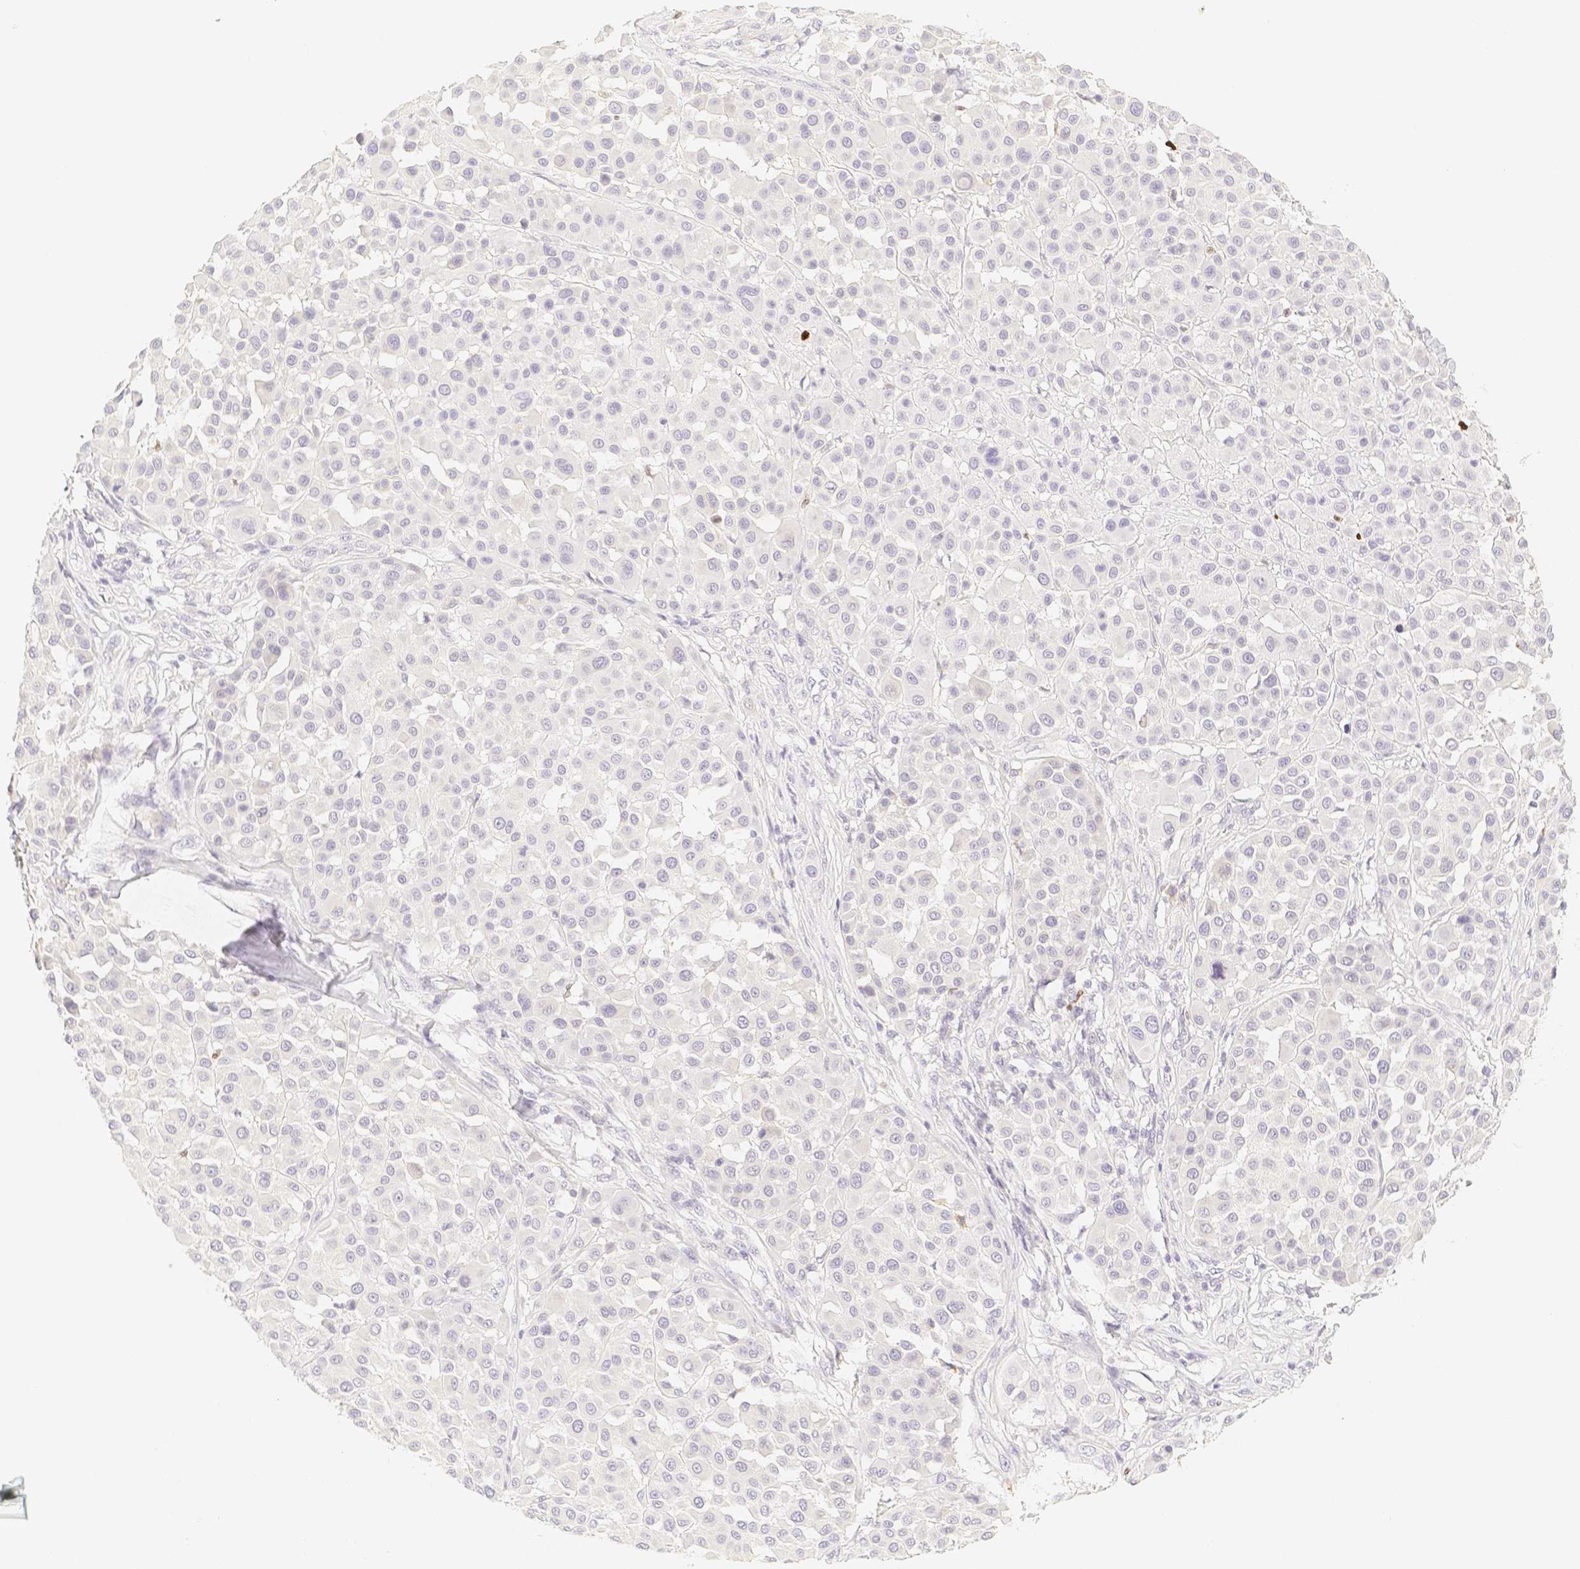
{"staining": {"intensity": "negative", "quantity": "none", "location": "none"}, "tissue": "melanoma", "cell_type": "Tumor cells", "image_type": "cancer", "snomed": [{"axis": "morphology", "description": "Malignant melanoma, Metastatic site"}, {"axis": "topography", "description": "Soft tissue"}], "caption": "Protein analysis of melanoma reveals no significant staining in tumor cells.", "gene": "PADI4", "patient": {"sex": "male", "age": 41}}